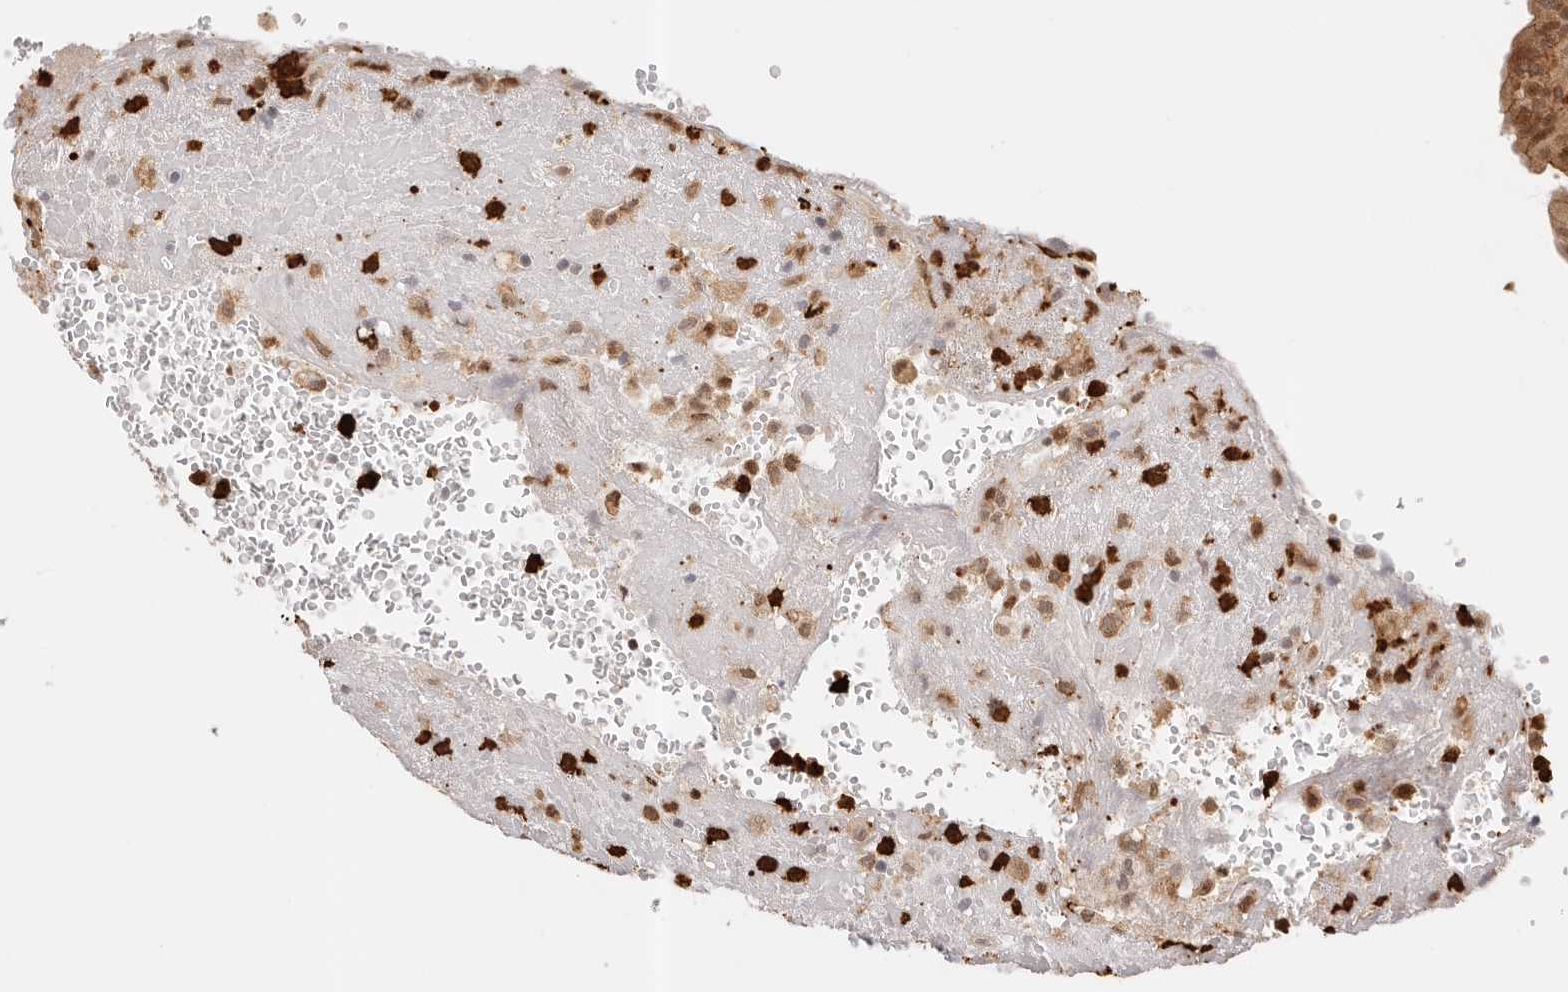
{"staining": {"intensity": "moderate", "quantity": ">75%", "location": "cytoplasmic/membranous,nuclear"}, "tissue": "thyroid cancer", "cell_type": "Tumor cells", "image_type": "cancer", "snomed": [{"axis": "morphology", "description": "Papillary adenocarcinoma, NOS"}, {"axis": "topography", "description": "Thyroid gland"}], "caption": "A medium amount of moderate cytoplasmic/membranous and nuclear staining is present in about >75% of tumor cells in thyroid cancer (papillary adenocarcinoma) tissue. (Stains: DAB (3,3'-diaminobenzidine) in brown, nuclei in blue, Microscopy: brightfield microscopy at high magnification).", "gene": "AFDN", "patient": {"sex": "male", "age": 77}}